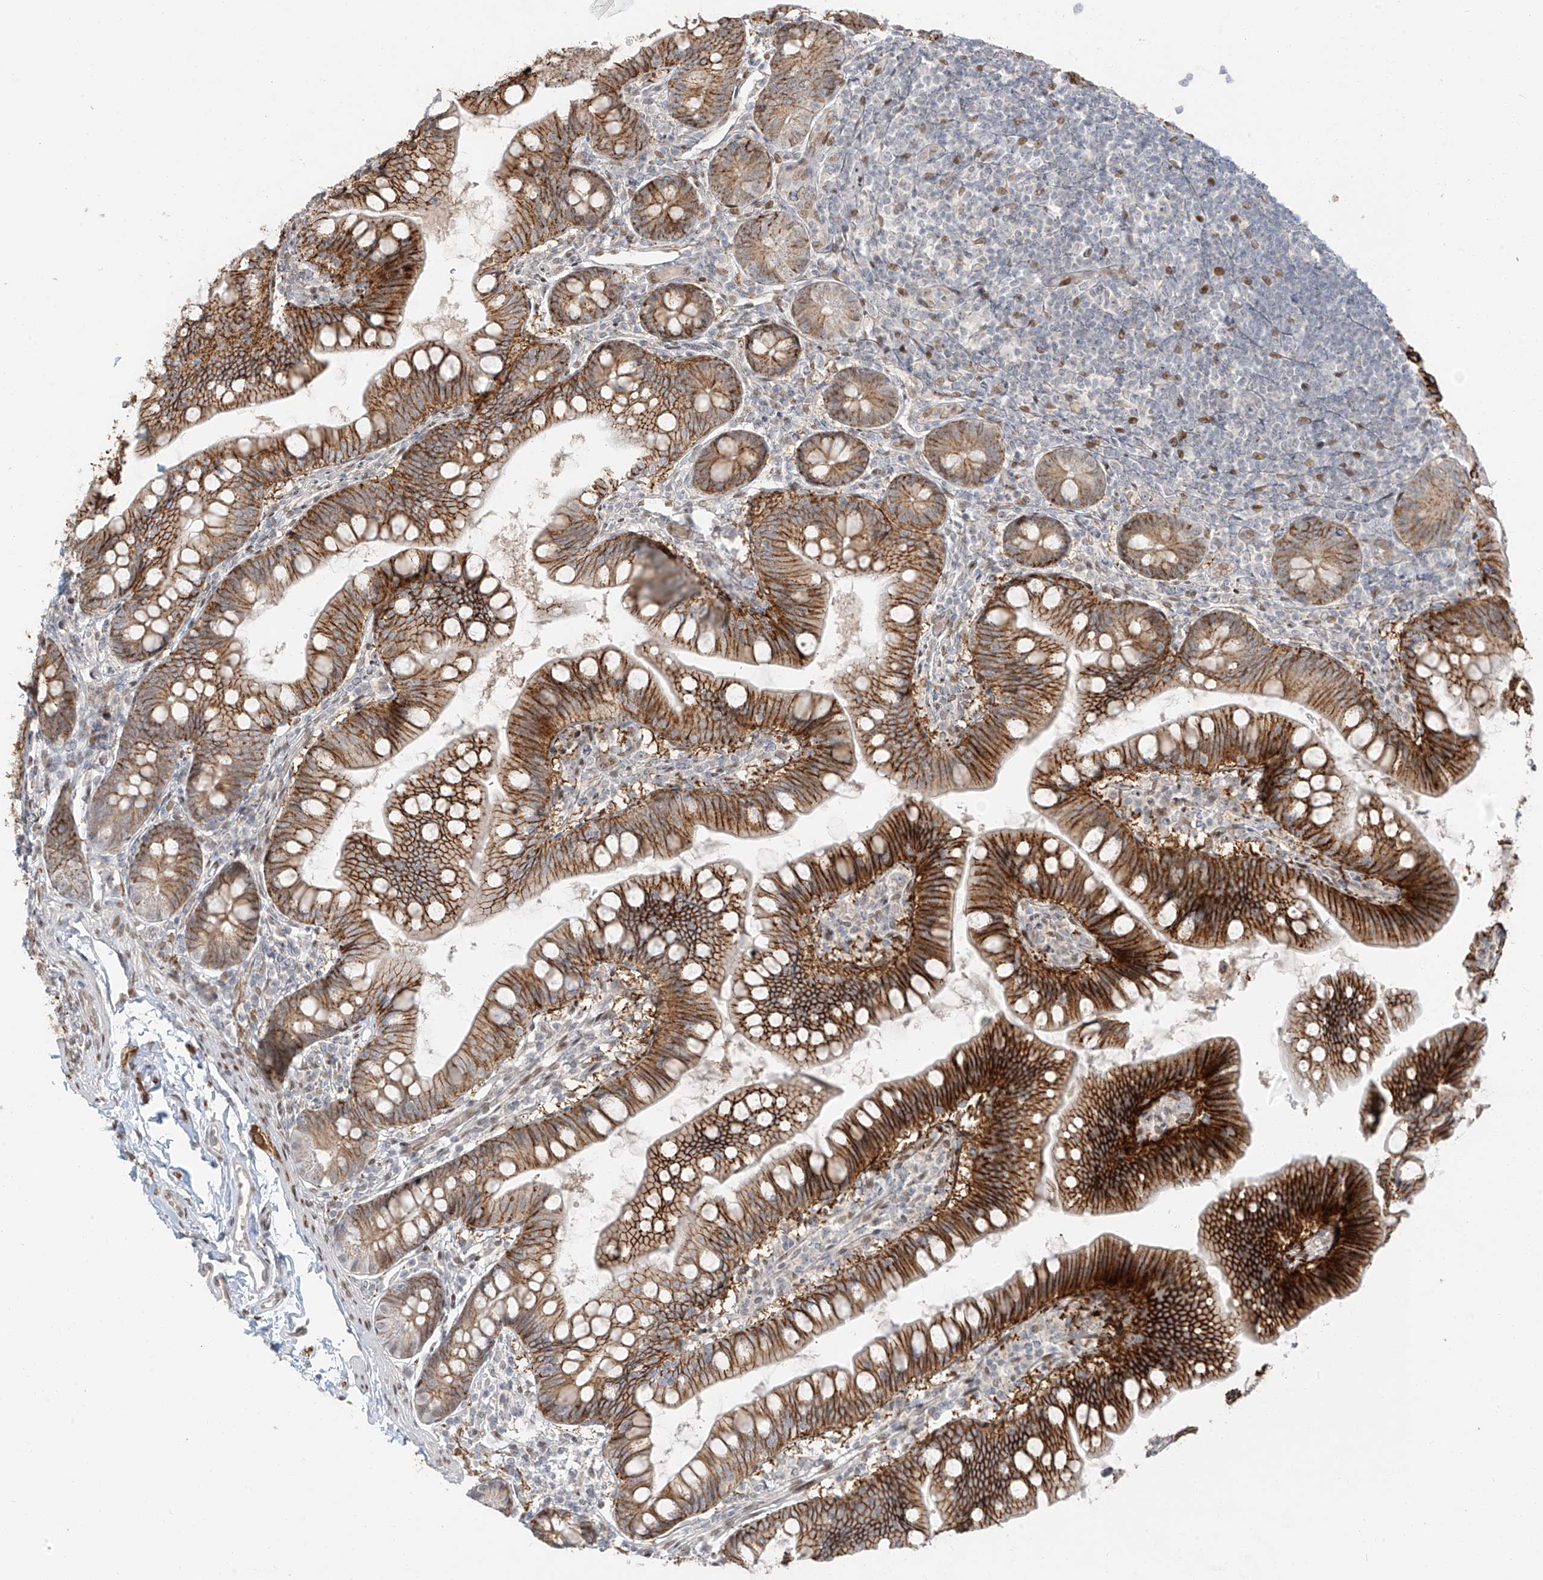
{"staining": {"intensity": "strong", "quantity": ">75%", "location": "cytoplasmic/membranous"}, "tissue": "small intestine", "cell_type": "Glandular cells", "image_type": "normal", "snomed": [{"axis": "morphology", "description": "Normal tissue, NOS"}, {"axis": "topography", "description": "Small intestine"}], "caption": "The photomicrograph demonstrates immunohistochemical staining of benign small intestine. There is strong cytoplasmic/membranous expression is seen in about >75% of glandular cells. (Stains: DAB (3,3'-diaminobenzidine) in brown, nuclei in blue, Microscopy: brightfield microscopy at high magnification).", "gene": "ZNF774", "patient": {"sex": "male", "age": 7}}